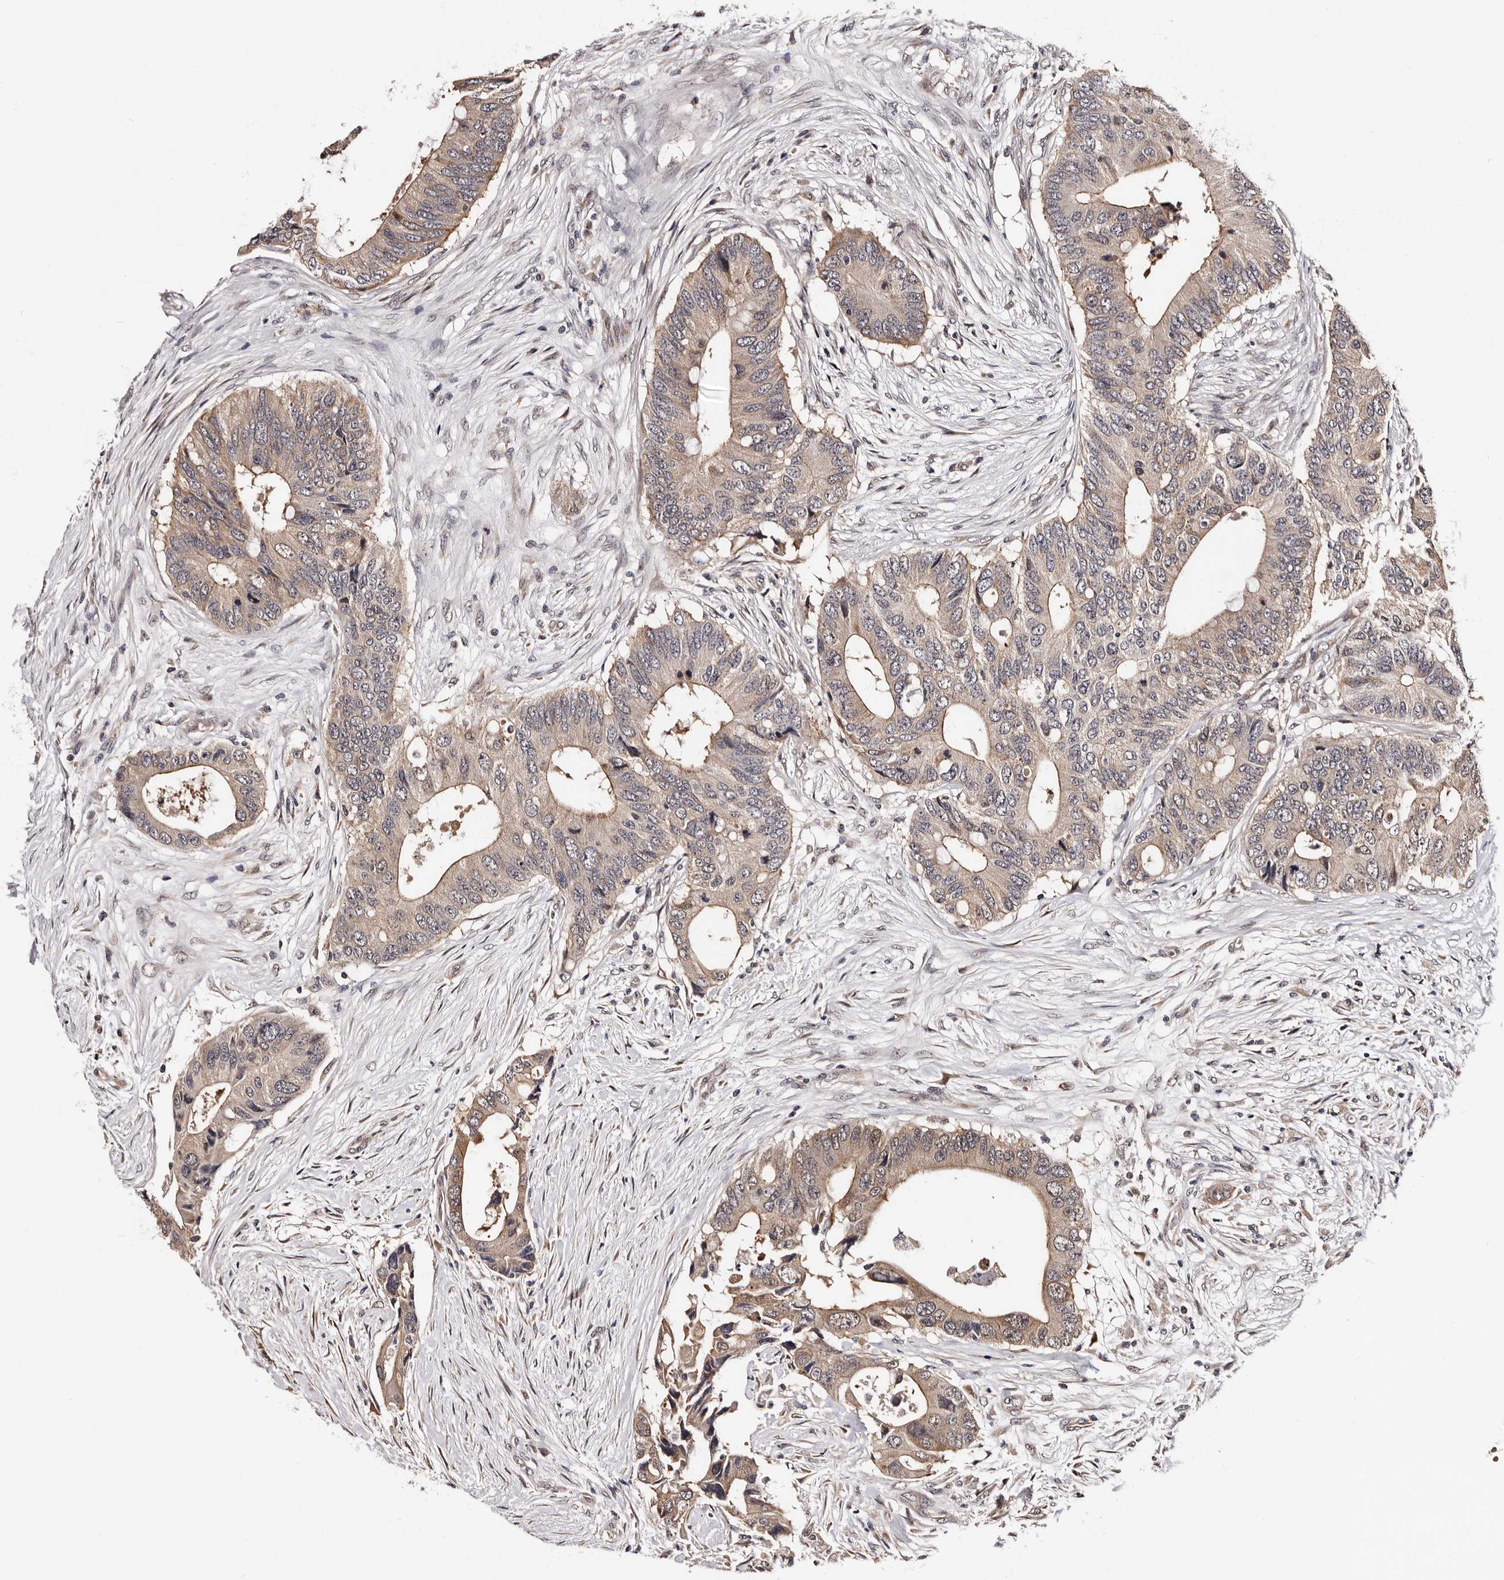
{"staining": {"intensity": "weak", "quantity": "25%-75%", "location": "cytoplasmic/membranous"}, "tissue": "colorectal cancer", "cell_type": "Tumor cells", "image_type": "cancer", "snomed": [{"axis": "morphology", "description": "Adenocarcinoma, NOS"}, {"axis": "topography", "description": "Colon"}], "caption": "A low amount of weak cytoplasmic/membranous staining is present in approximately 25%-75% of tumor cells in colorectal cancer (adenocarcinoma) tissue. The protein is stained brown, and the nuclei are stained in blue (DAB (3,3'-diaminobenzidine) IHC with brightfield microscopy, high magnification).", "gene": "GLRX3", "patient": {"sex": "male", "age": 71}}